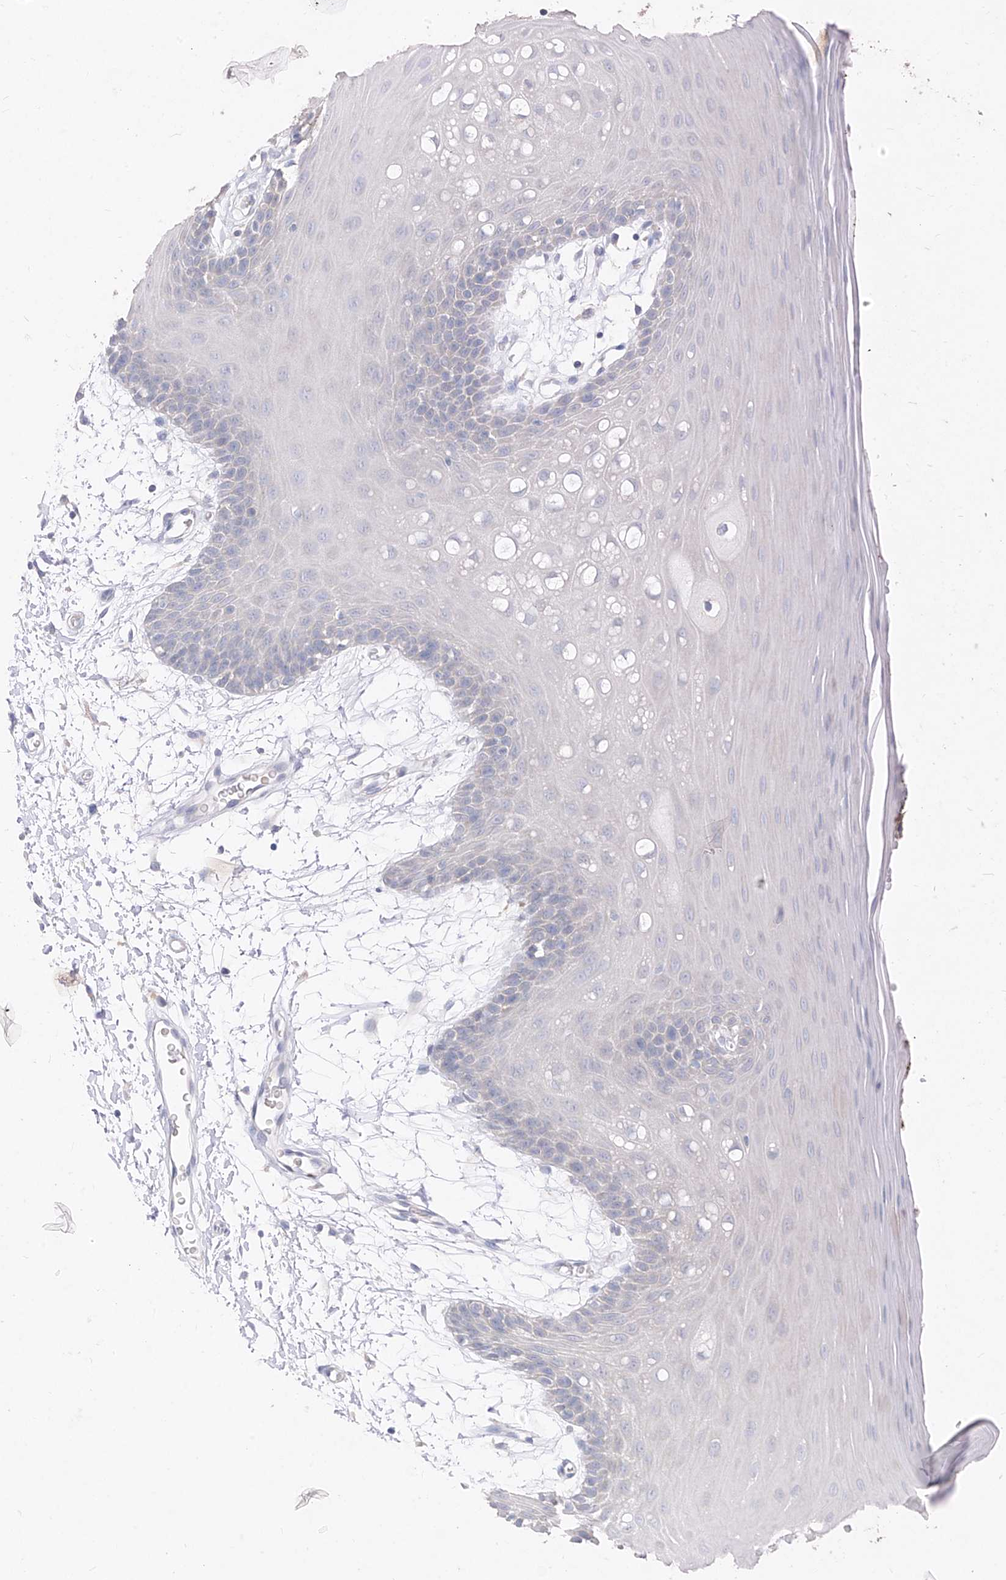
{"staining": {"intensity": "negative", "quantity": "none", "location": "none"}, "tissue": "oral mucosa", "cell_type": "Squamous epithelial cells", "image_type": "normal", "snomed": [{"axis": "morphology", "description": "Normal tissue, NOS"}, {"axis": "topography", "description": "Skeletal muscle"}, {"axis": "topography", "description": "Oral tissue"}, {"axis": "topography", "description": "Salivary gland"}, {"axis": "topography", "description": "Peripheral nerve tissue"}], "caption": "Squamous epithelial cells show no significant positivity in unremarkable oral mucosa.", "gene": "ZZEF1", "patient": {"sex": "male", "age": 54}}